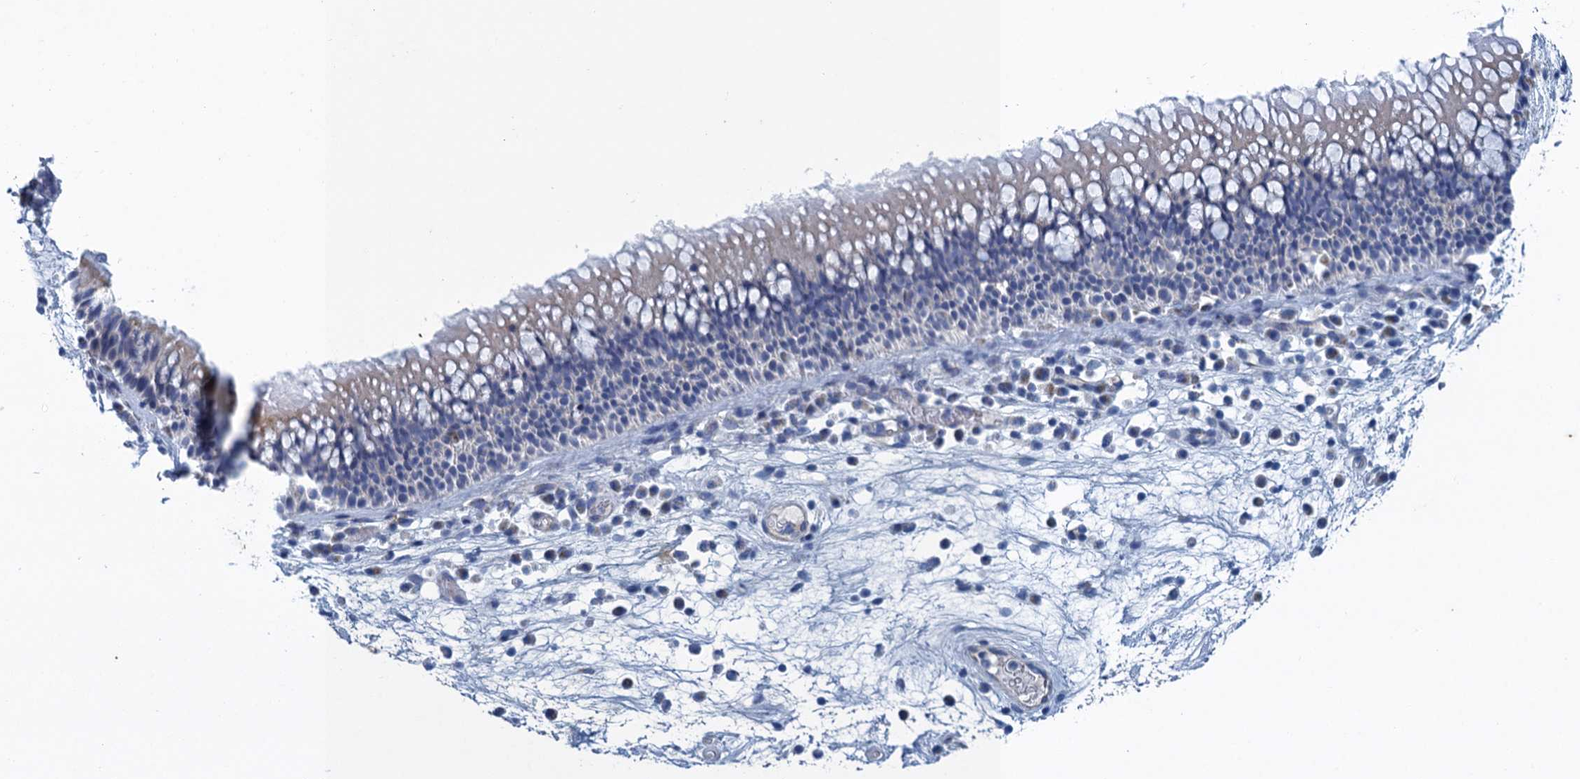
{"staining": {"intensity": "weak", "quantity": "25%-75%", "location": "cytoplasmic/membranous"}, "tissue": "nasopharynx", "cell_type": "Respiratory epithelial cells", "image_type": "normal", "snomed": [{"axis": "morphology", "description": "Normal tissue, NOS"}, {"axis": "morphology", "description": "Inflammation, NOS"}, {"axis": "morphology", "description": "Malignant melanoma, Metastatic site"}, {"axis": "topography", "description": "Nasopharynx"}], "caption": "Respiratory epithelial cells exhibit low levels of weak cytoplasmic/membranous expression in approximately 25%-75% of cells in unremarkable human nasopharynx.", "gene": "SCEL", "patient": {"sex": "male", "age": 70}}